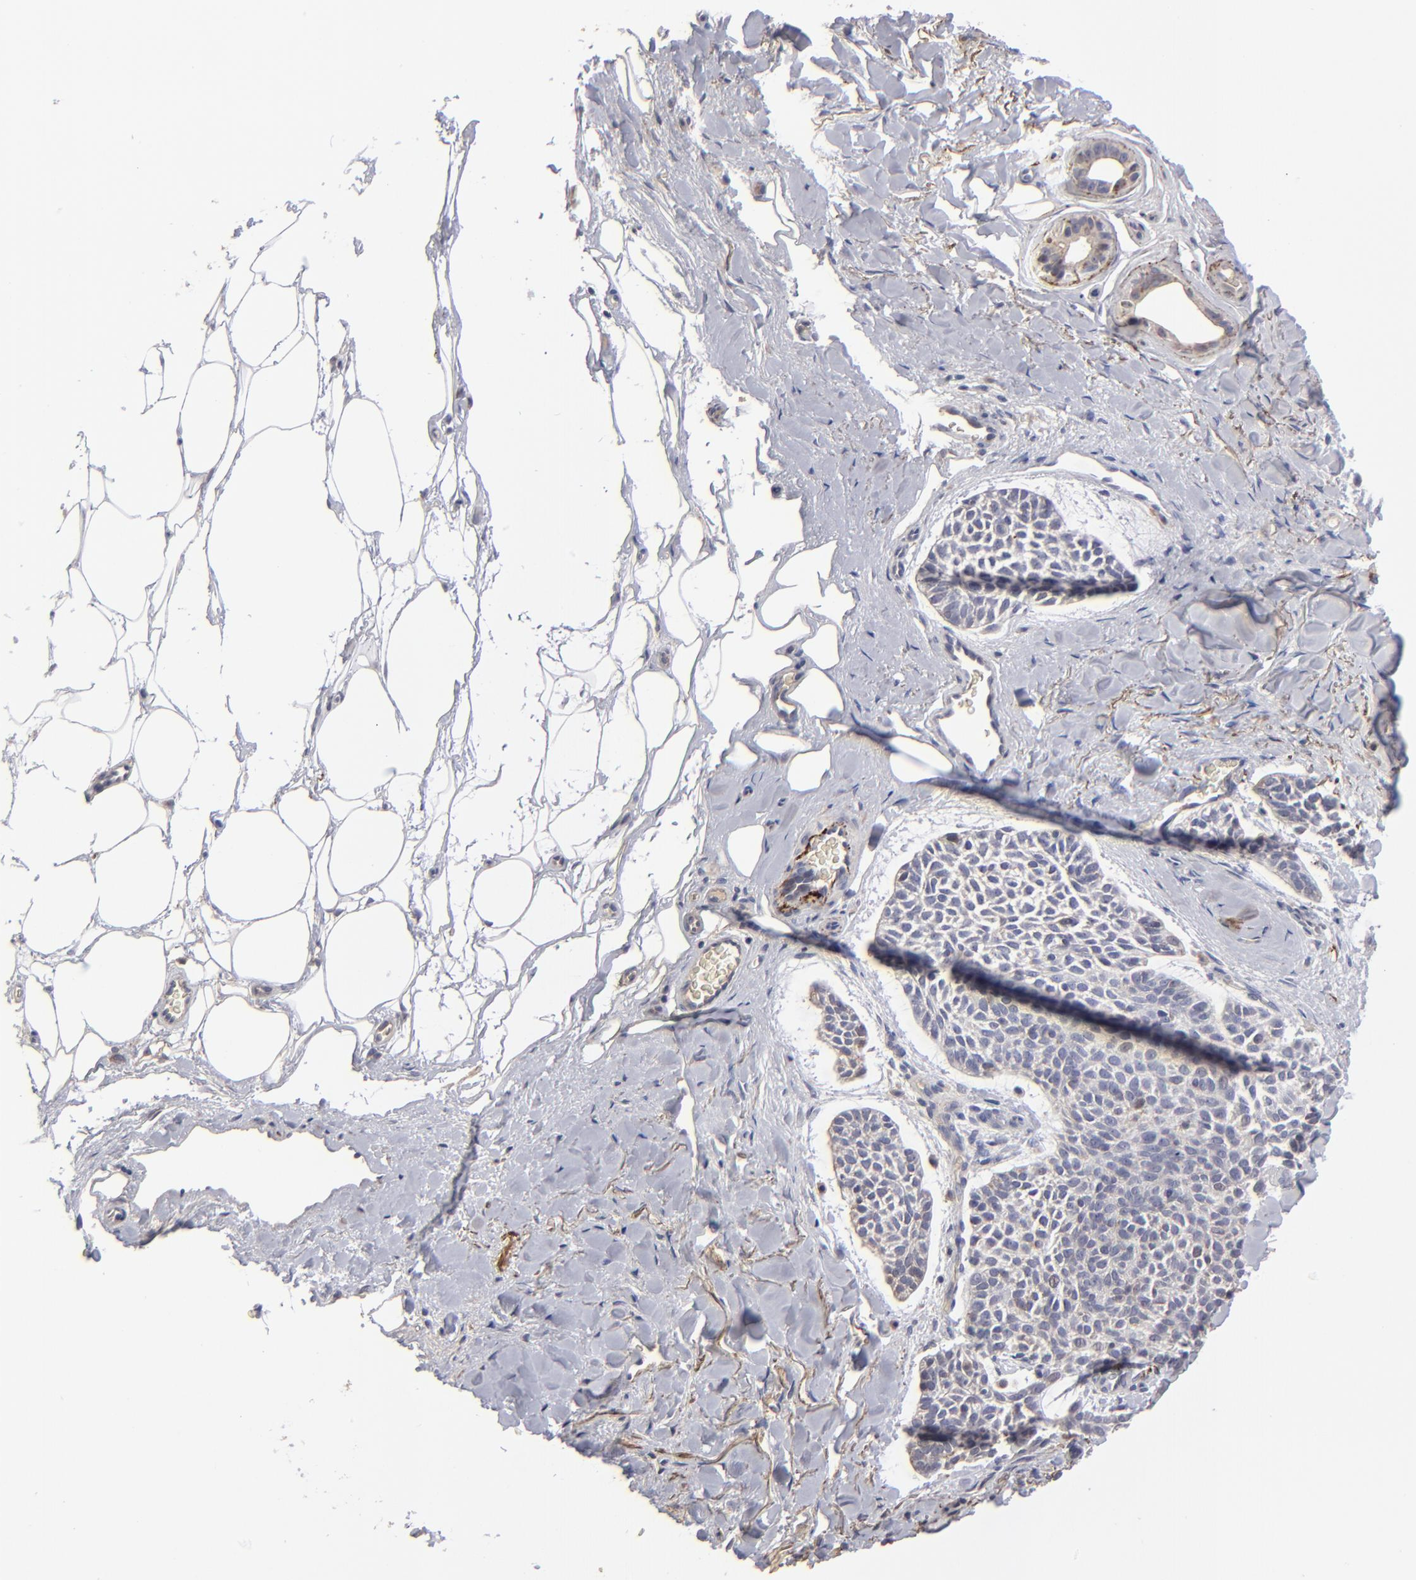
{"staining": {"intensity": "weak", "quantity": "<25%", "location": "nuclear"}, "tissue": "skin cancer", "cell_type": "Tumor cells", "image_type": "cancer", "snomed": [{"axis": "morphology", "description": "Normal tissue, NOS"}, {"axis": "morphology", "description": "Basal cell carcinoma"}, {"axis": "topography", "description": "Skin"}], "caption": "Tumor cells are negative for protein expression in human skin basal cell carcinoma.", "gene": "GPM6B", "patient": {"sex": "female", "age": 70}}